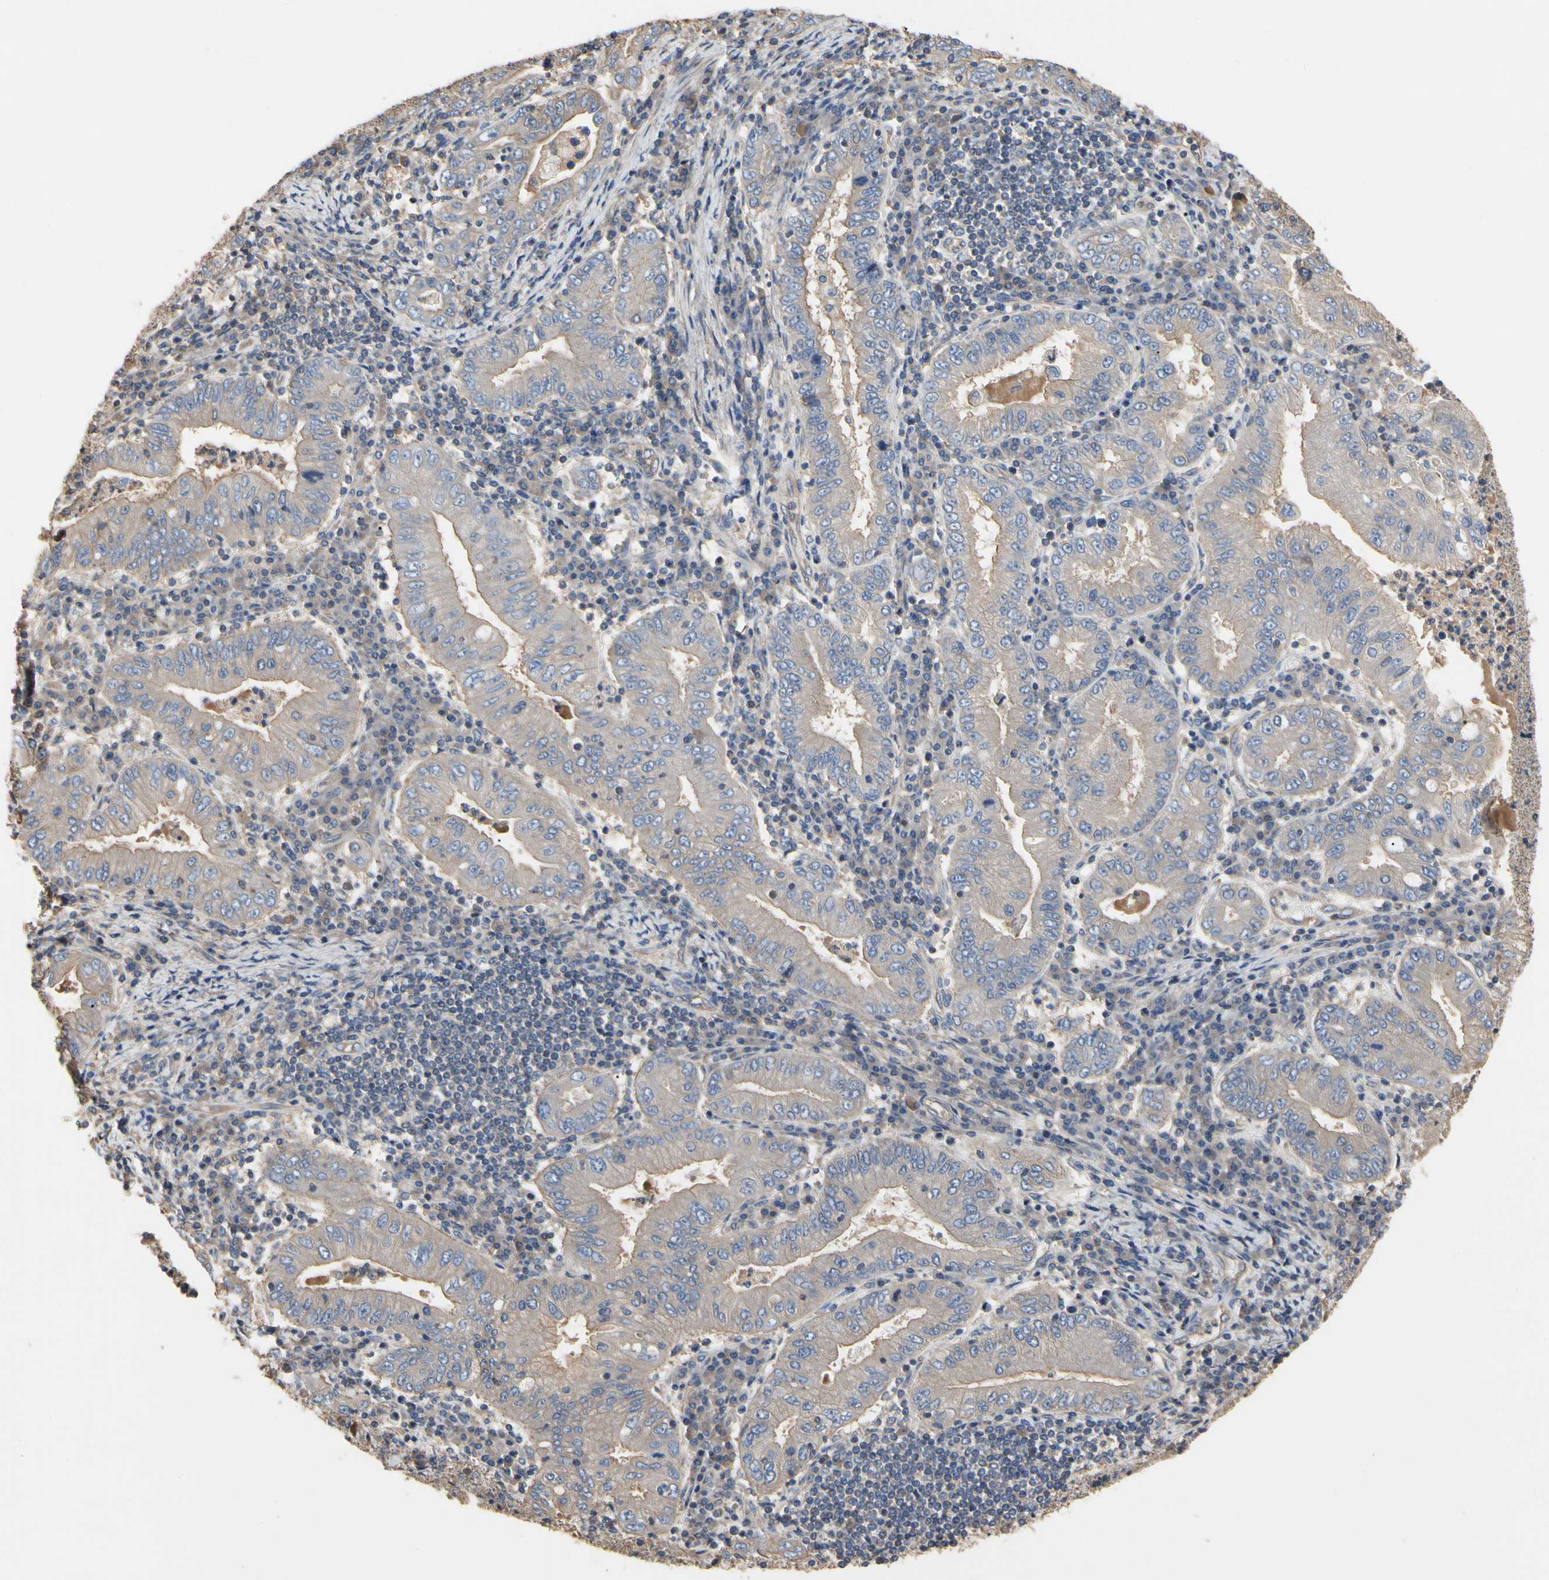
{"staining": {"intensity": "weak", "quantity": ">75%", "location": "cytoplasmic/membranous"}, "tissue": "stomach cancer", "cell_type": "Tumor cells", "image_type": "cancer", "snomed": [{"axis": "morphology", "description": "Normal tissue, NOS"}, {"axis": "morphology", "description": "Adenocarcinoma, NOS"}, {"axis": "topography", "description": "Esophagus"}, {"axis": "topography", "description": "Stomach, upper"}, {"axis": "topography", "description": "Peripheral nerve tissue"}], "caption": "Protein positivity by immunohistochemistry reveals weak cytoplasmic/membranous staining in approximately >75% of tumor cells in stomach cancer. (DAB (3,3'-diaminobenzidine) = brown stain, brightfield microscopy at high magnification).", "gene": "PDZK1", "patient": {"sex": "male", "age": 62}}